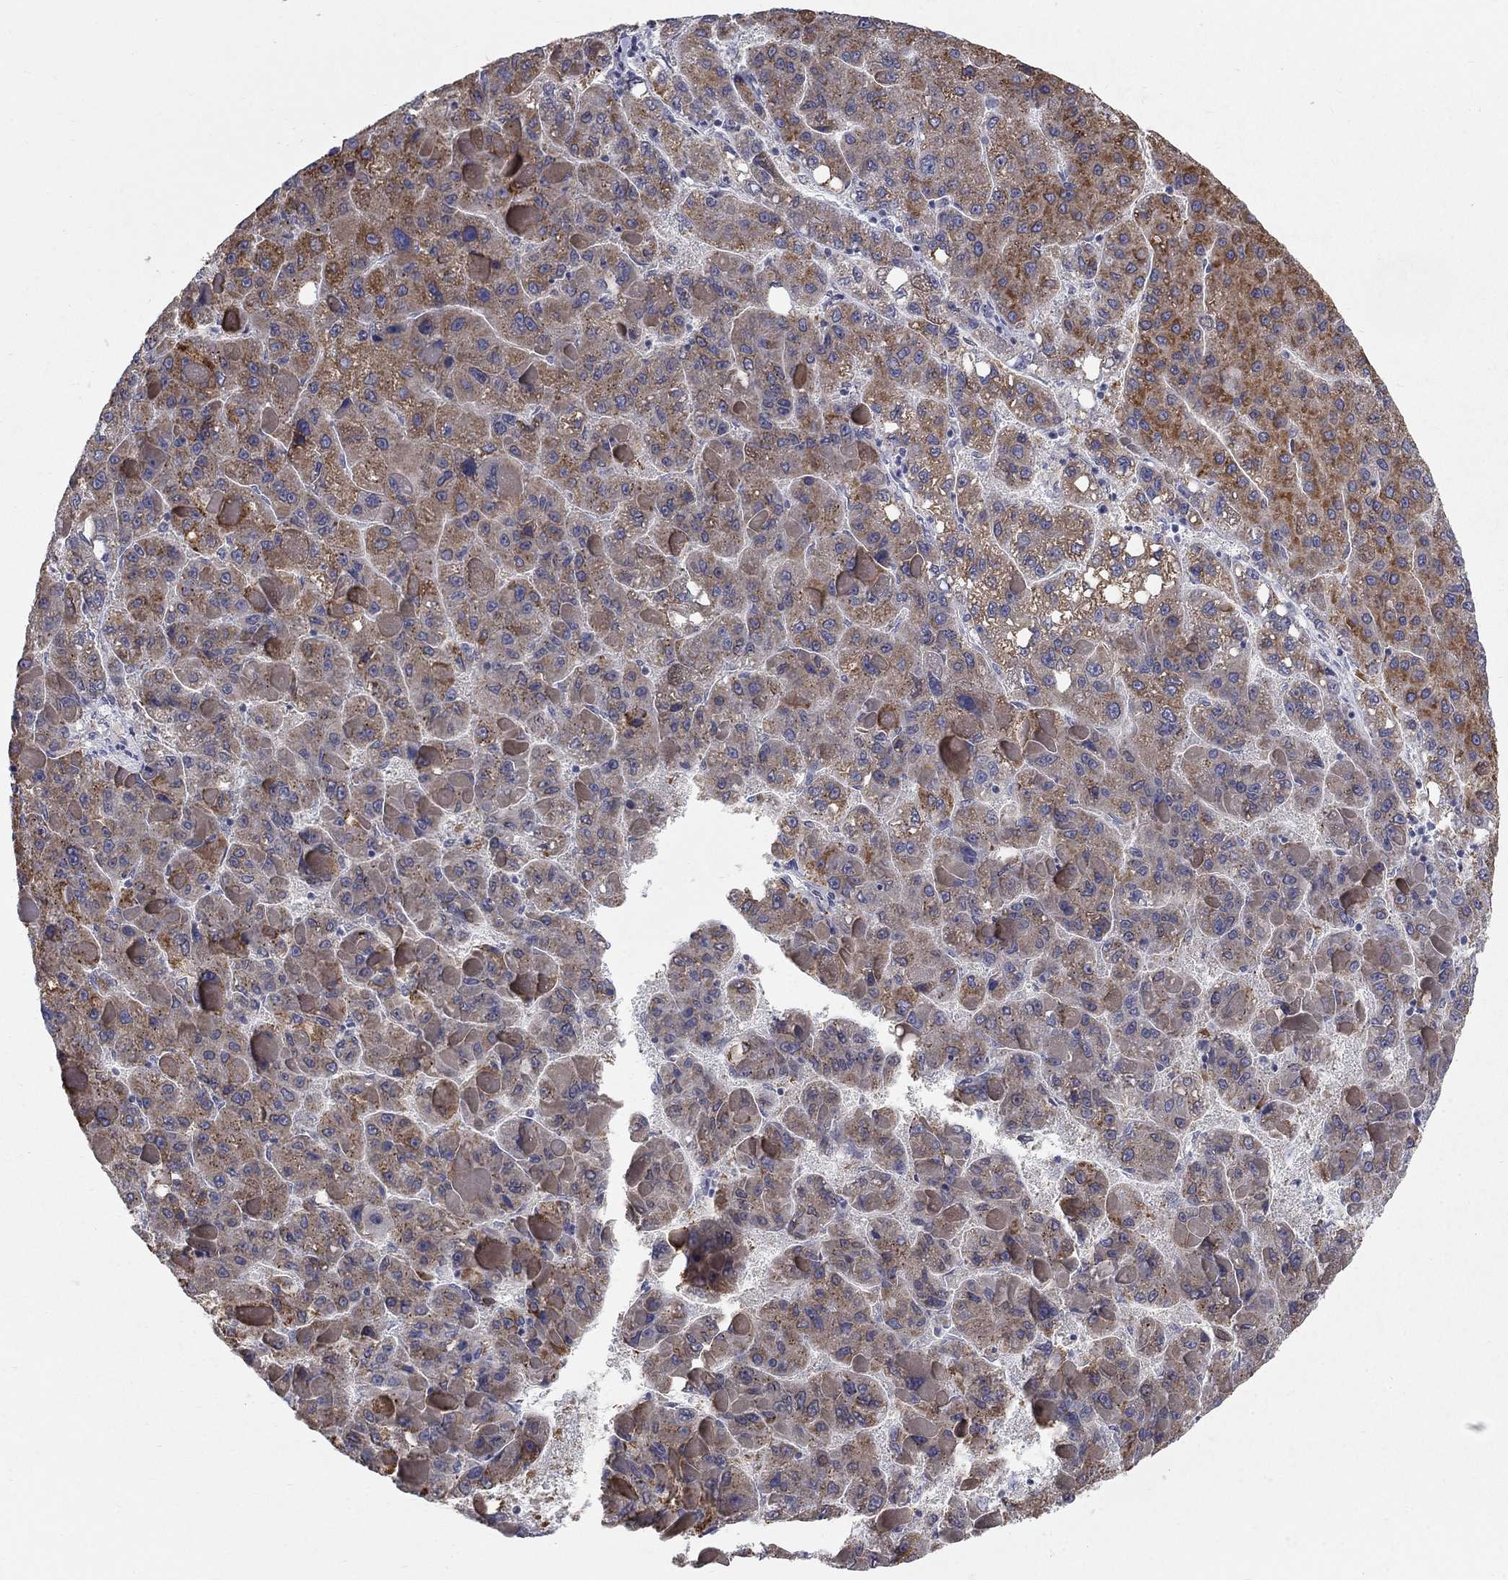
{"staining": {"intensity": "moderate", "quantity": "25%-75%", "location": "cytoplasmic/membranous"}, "tissue": "liver cancer", "cell_type": "Tumor cells", "image_type": "cancer", "snomed": [{"axis": "morphology", "description": "Carcinoma, Hepatocellular, NOS"}, {"axis": "topography", "description": "Liver"}], "caption": "A photomicrograph of human hepatocellular carcinoma (liver) stained for a protein exhibits moderate cytoplasmic/membranous brown staining in tumor cells.", "gene": "PANK3", "patient": {"sex": "female", "age": 82}}